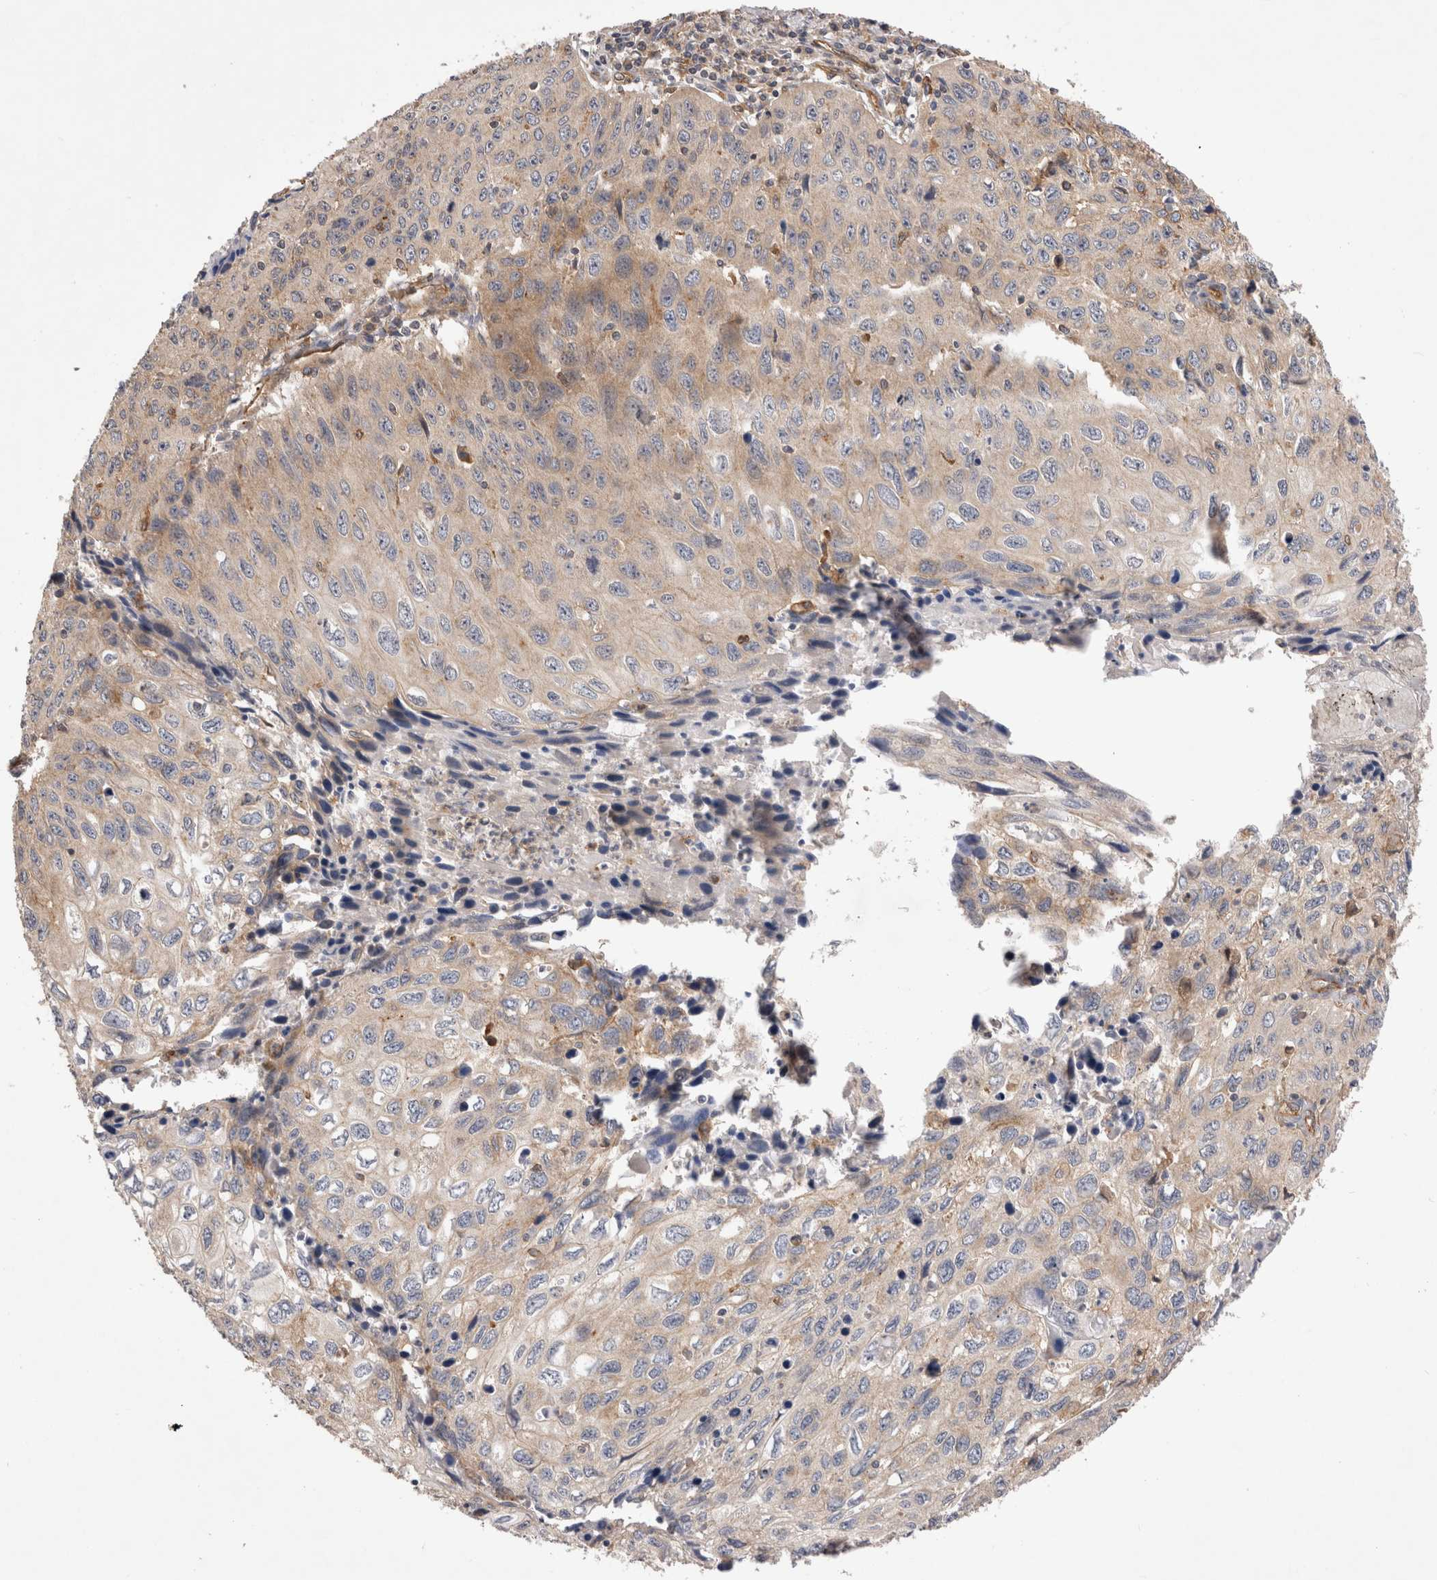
{"staining": {"intensity": "weak", "quantity": ">75%", "location": "cytoplasmic/membranous"}, "tissue": "cervical cancer", "cell_type": "Tumor cells", "image_type": "cancer", "snomed": [{"axis": "morphology", "description": "Squamous cell carcinoma, NOS"}, {"axis": "topography", "description": "Cervix"}], "caption": "Human cervical cancer (squamous cell carcinoma) stained with a brown dye demonstrates weak cytoplasmic/membranous positive staining in approximately >75% of tumor cells.", "gene": "BNIP2", "patient": {"sex": "female", "age": 53}}